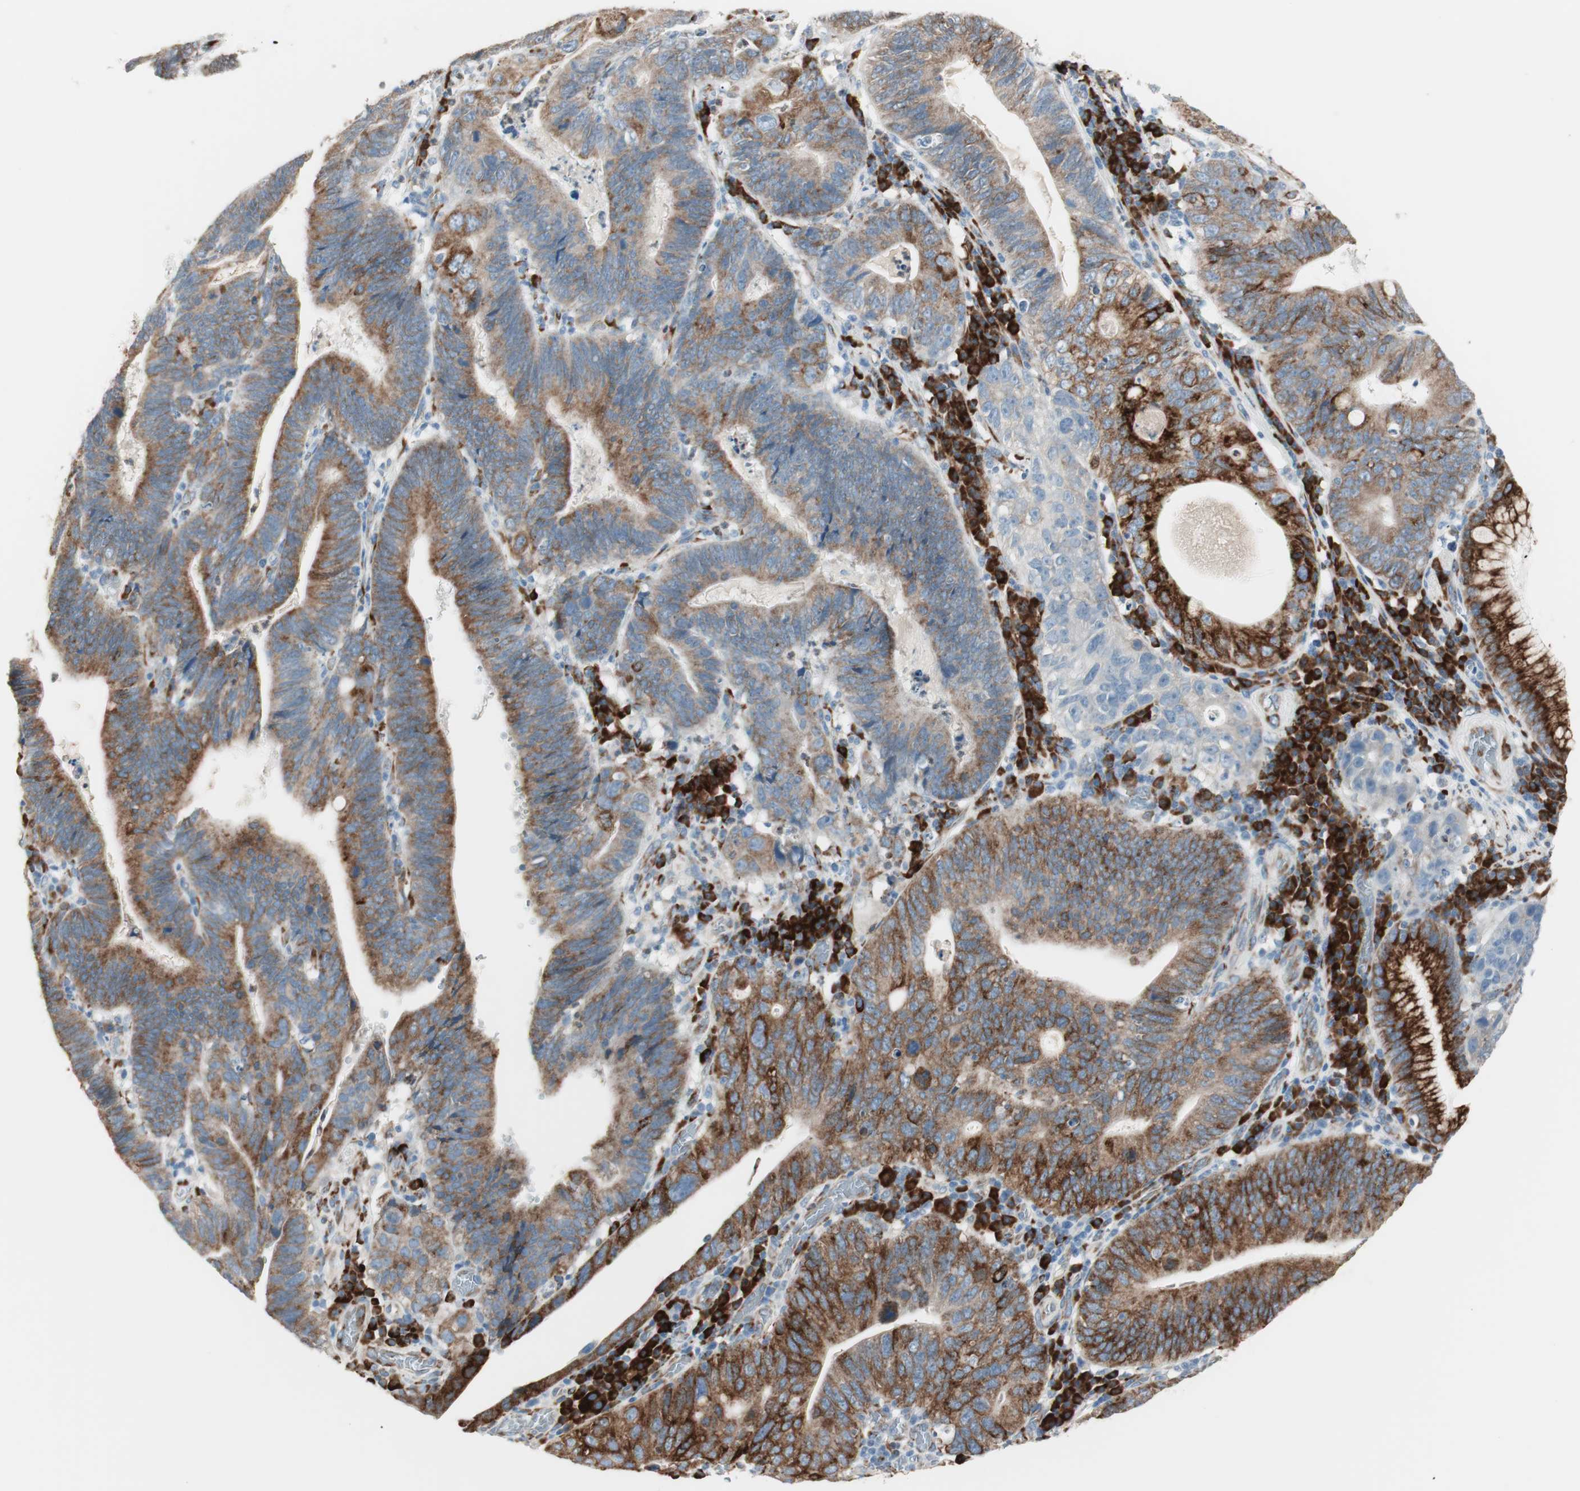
{"staining": {"intensity": "strong", "quantity": ">75%", "location": "cytoplasmic/membranous"}, "tissue": "stomach cancer", "cell_type": "Tumor cells", "image_type": "cancer", "snomed": [{"axis": "morphology", "description": "Adenocarcinoma, NOS"}, {"axis": "topography", "description": "Stomach"}], "caption": "This photomicrograph reveals immunohistochemistry (IHC) staining of human adenocarcinoma (stomach), with high strong cytoplasmic/membranous staining in about >75% of tumor cells.", "gene": "P4HTM", "patient": {"sex": "male", "age": 59}}